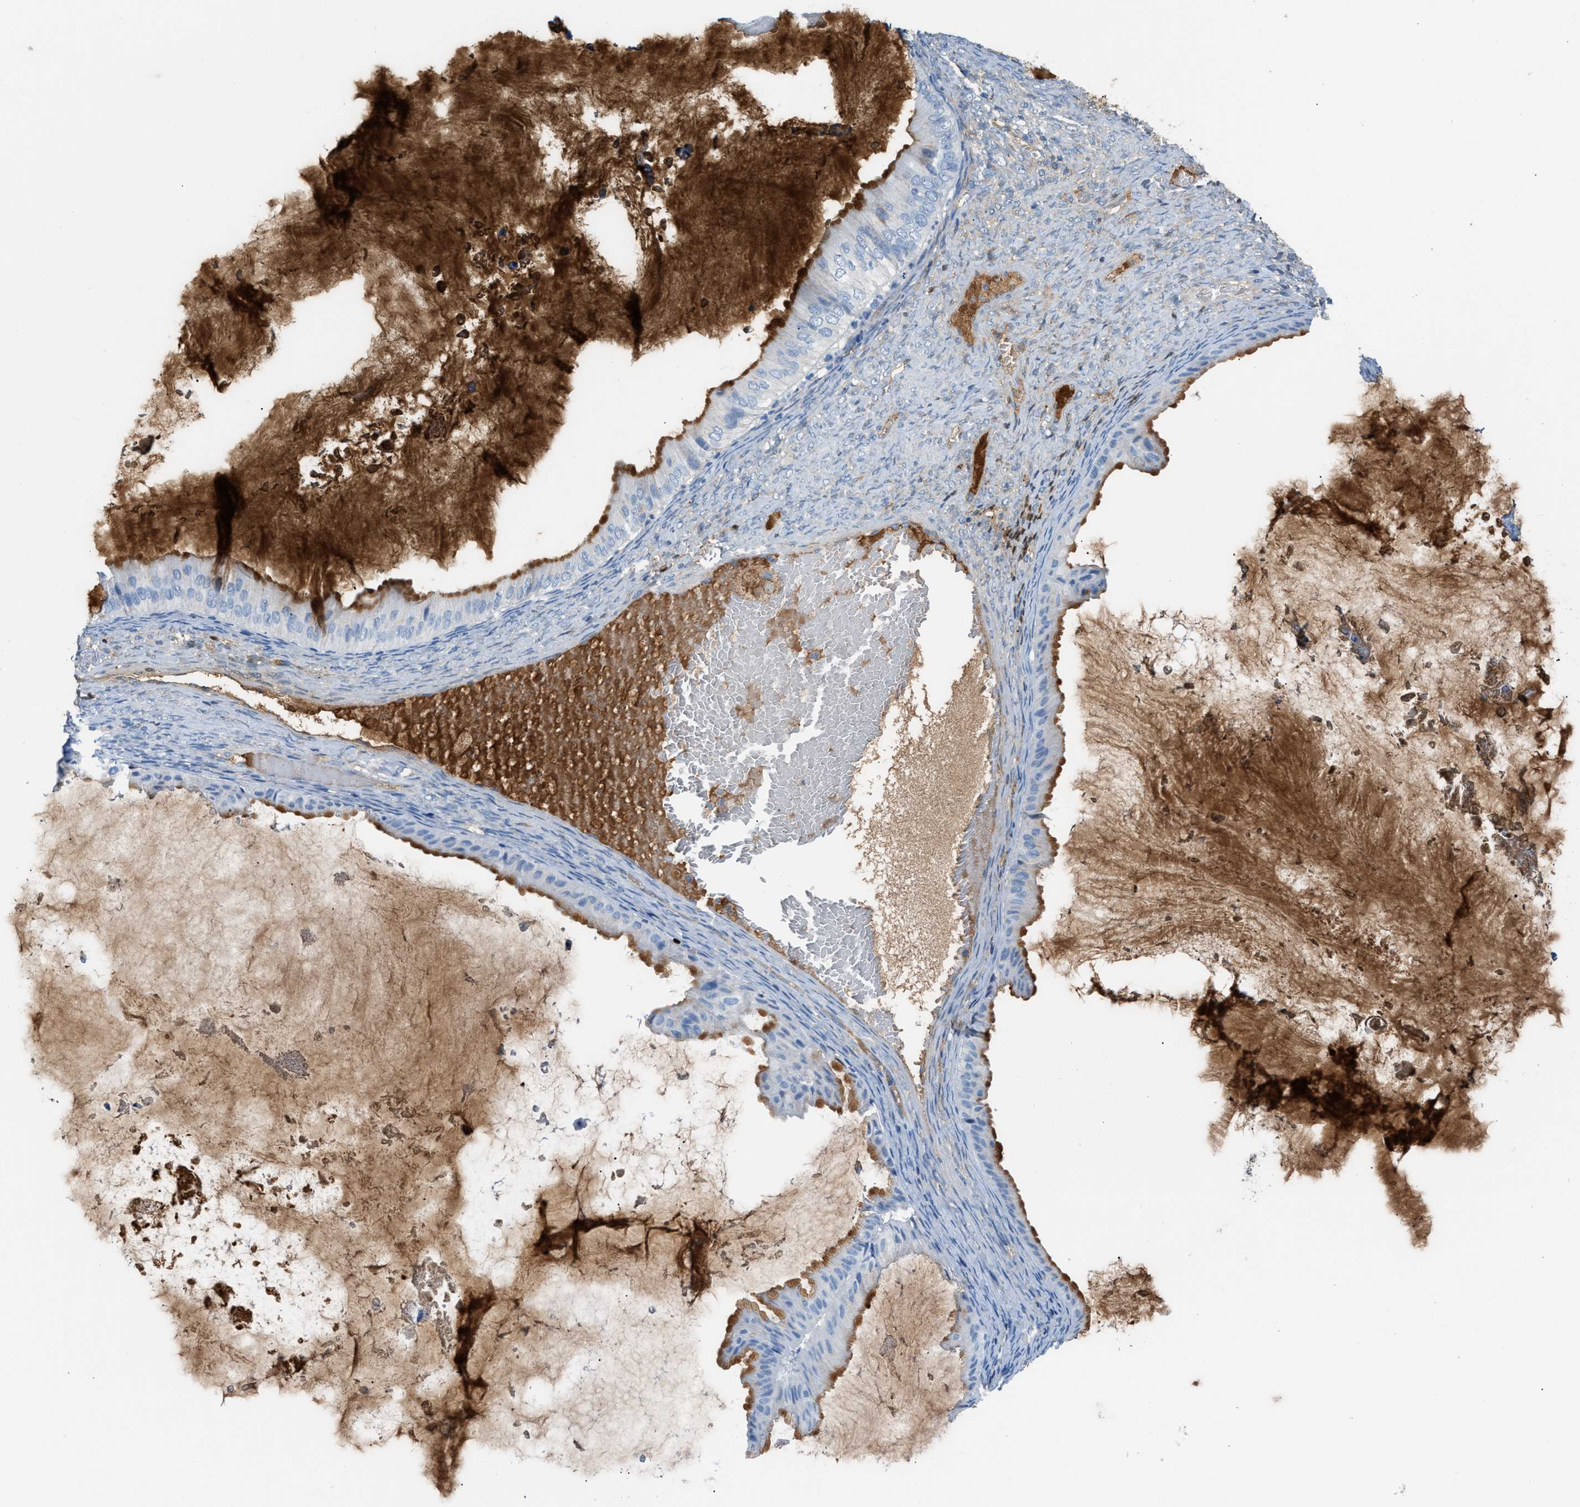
{"staining": {"intensity": "moderate", "quantity": ">75%", "location": "cytoplasmic/membranous"}, "tissue": "ovarian cancer", "cell_type": "Tumor cells", "image_type": "cancer", "snomed": [{"axis": "morphology", "description": "Cystadenocarcinoma, mucinous, NOS"}, {"axis": "topography", "description": "Ovary"}], "caption": "IHC (DAB) staining of ovarian mucinous cystadenocarcinoma demonstrates moderate cytoplasmic/membranous protein positivity in about >75% of tumor cells.", "gene": "CFI", "patient": {"sex": "female", "age": 61}}